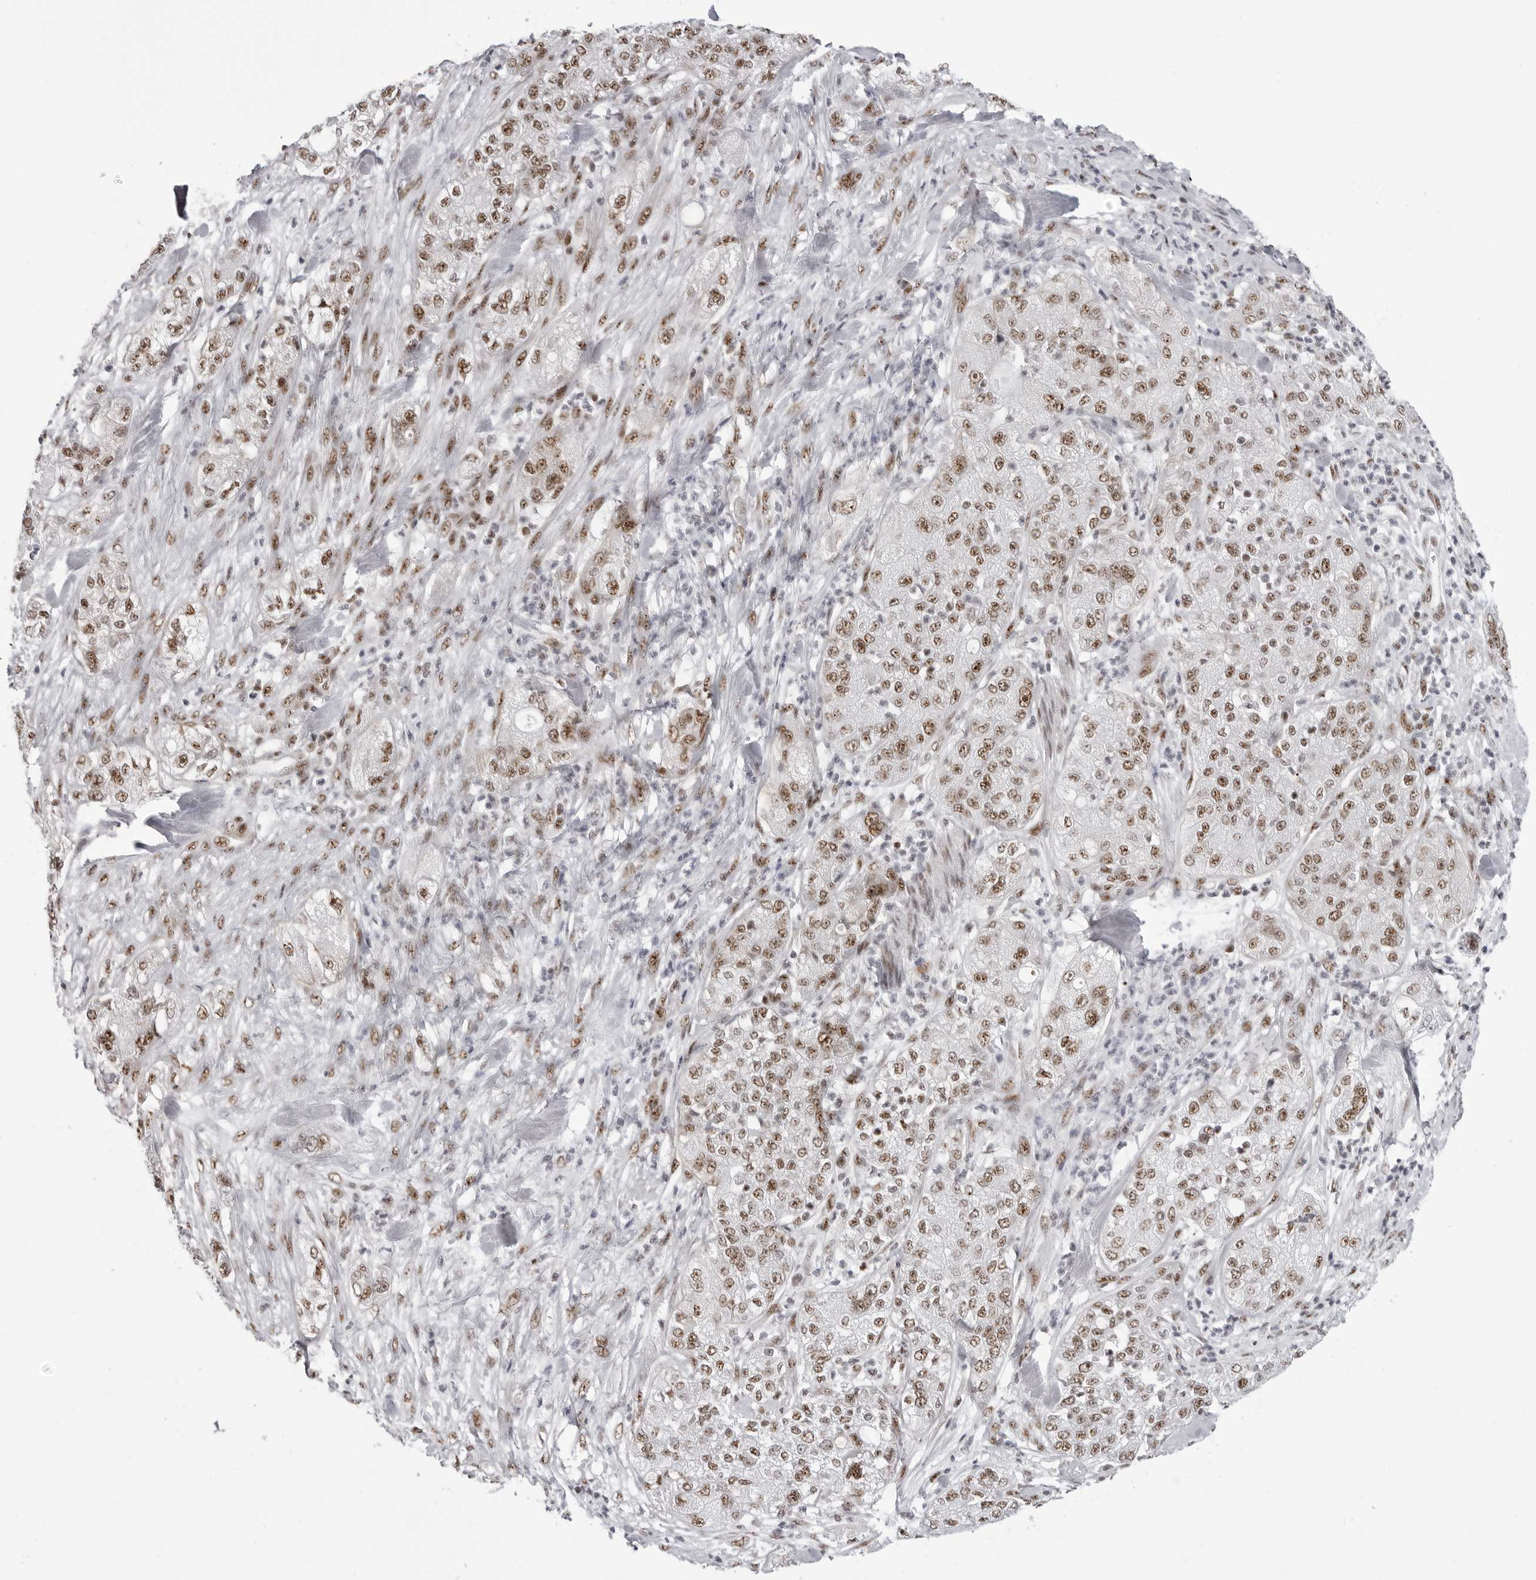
{"staining": {"intensity": "moderate", "quantity": ">75%", "location": "nuclear"}, "tissue": "pancreatic cancer", "cell_type": "Tumor cells", "image_type": "cancer", "snomed": [{"axis": "morphology", "description": "Adenocarcinoma, NOS"}, {"axis": "topography", "description": "Pancreas"}], "caption": "Pancreatic cancer (adenocarcinoma) stained with immunohistochemistry shows moderate nuclear staining in approximately >75% of tumor cells. (DAB IHC with brightfield microscopy, high magnification).", "gene": "WRAP53", "patient": {"sex": "female", "age": 78}}